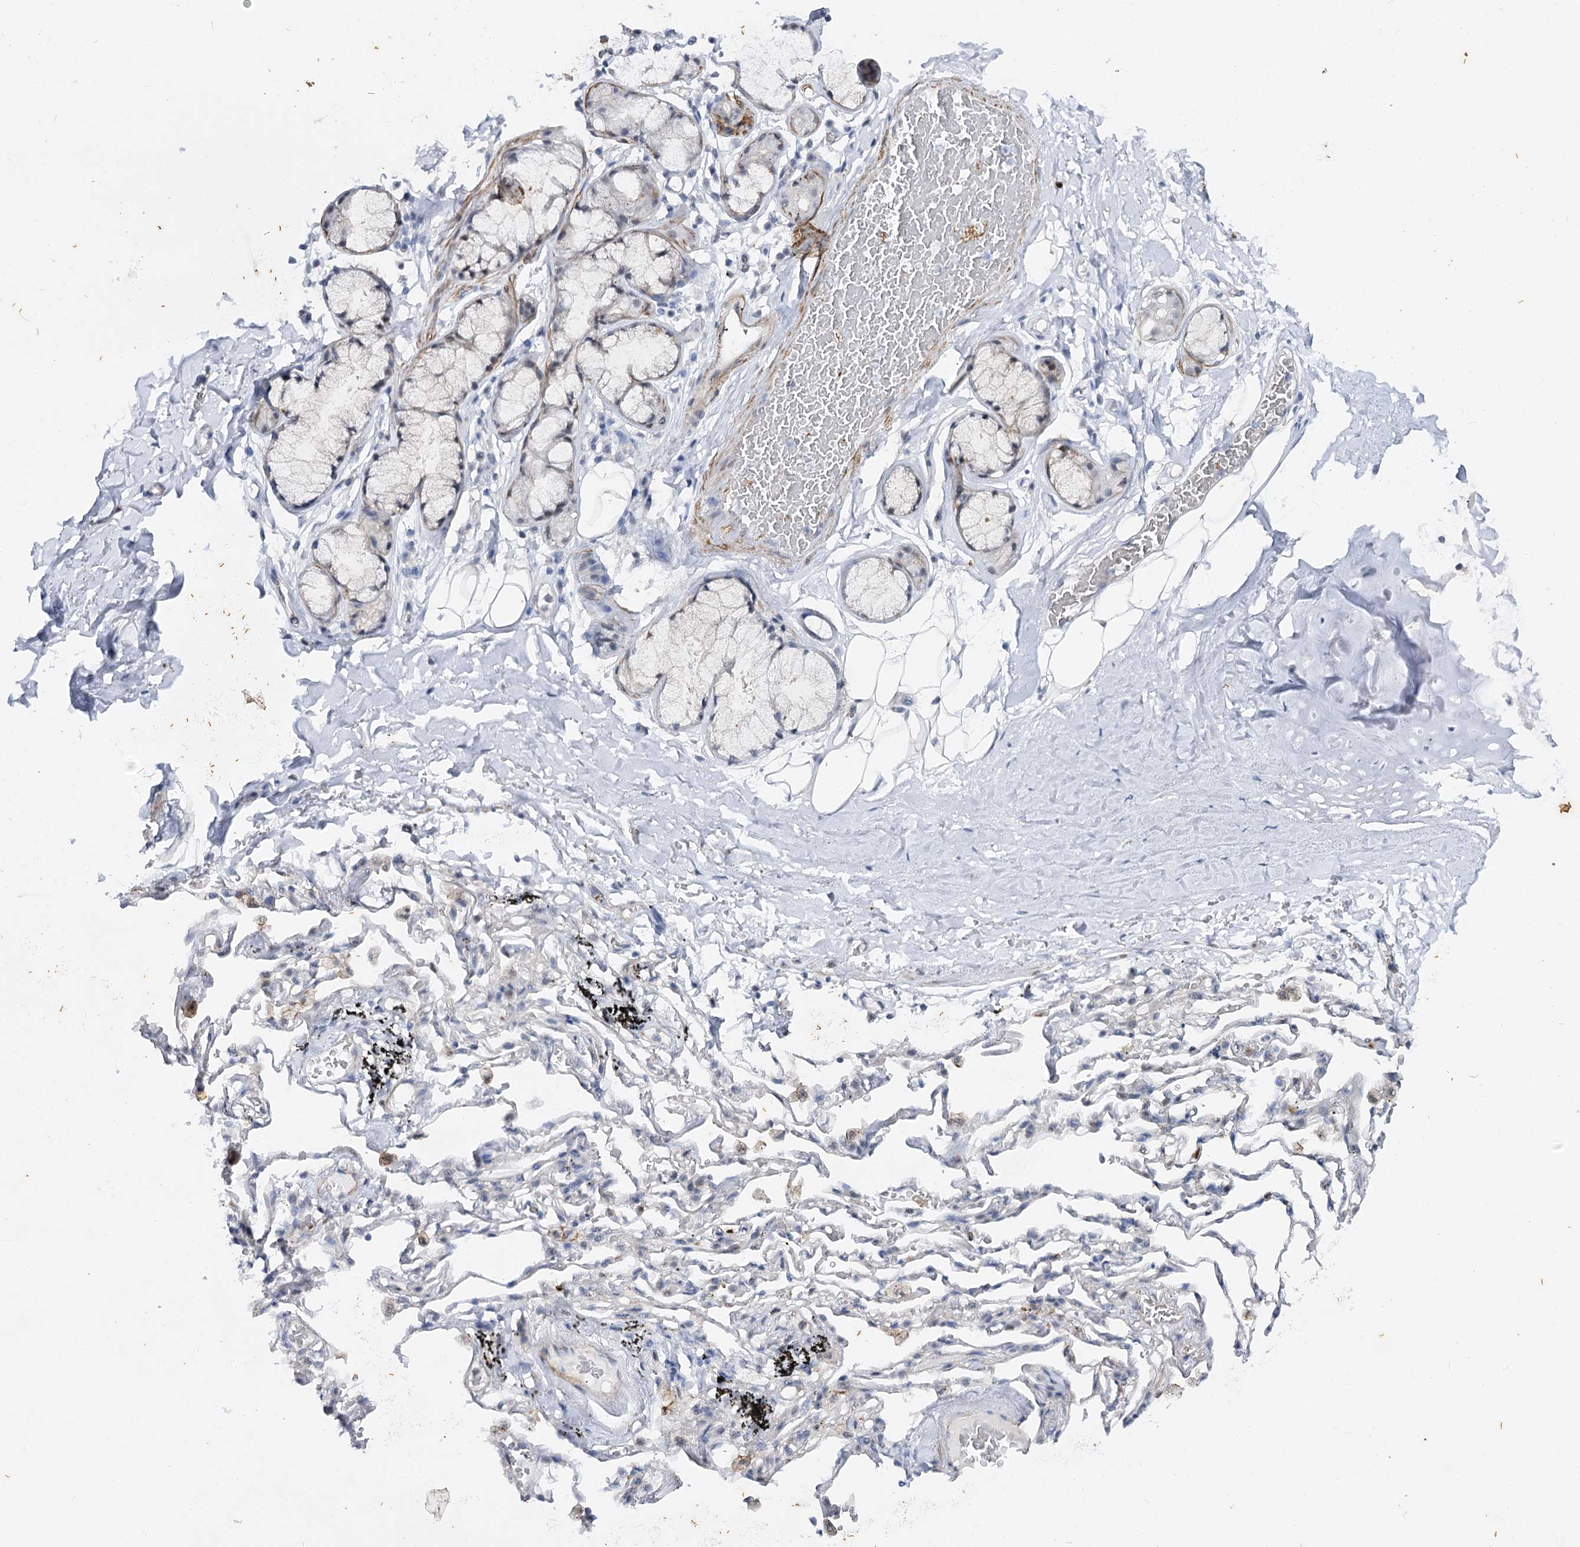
{"staining": {"intensity": "negative", "quantity": "none", "location": "none"}, "tissue": "adipose tissue", "cell_type": "Adipocytes", "image_type": "normal", "snomed": [{"axis": "morphology", "description": "Normal tissue, NOS"}, {"axis": "topography", "description": "Lymph node"}, {"axis": "topography", "description": "Bronchus"}], "caption": "This is a micrograph of immunohistochemistry (IHC) staining of unremarkable adipose tissue, which shows no positivity in adipocytes.", "gene": "AGXT2", "patient": {"sex": "male", "age": 63}}